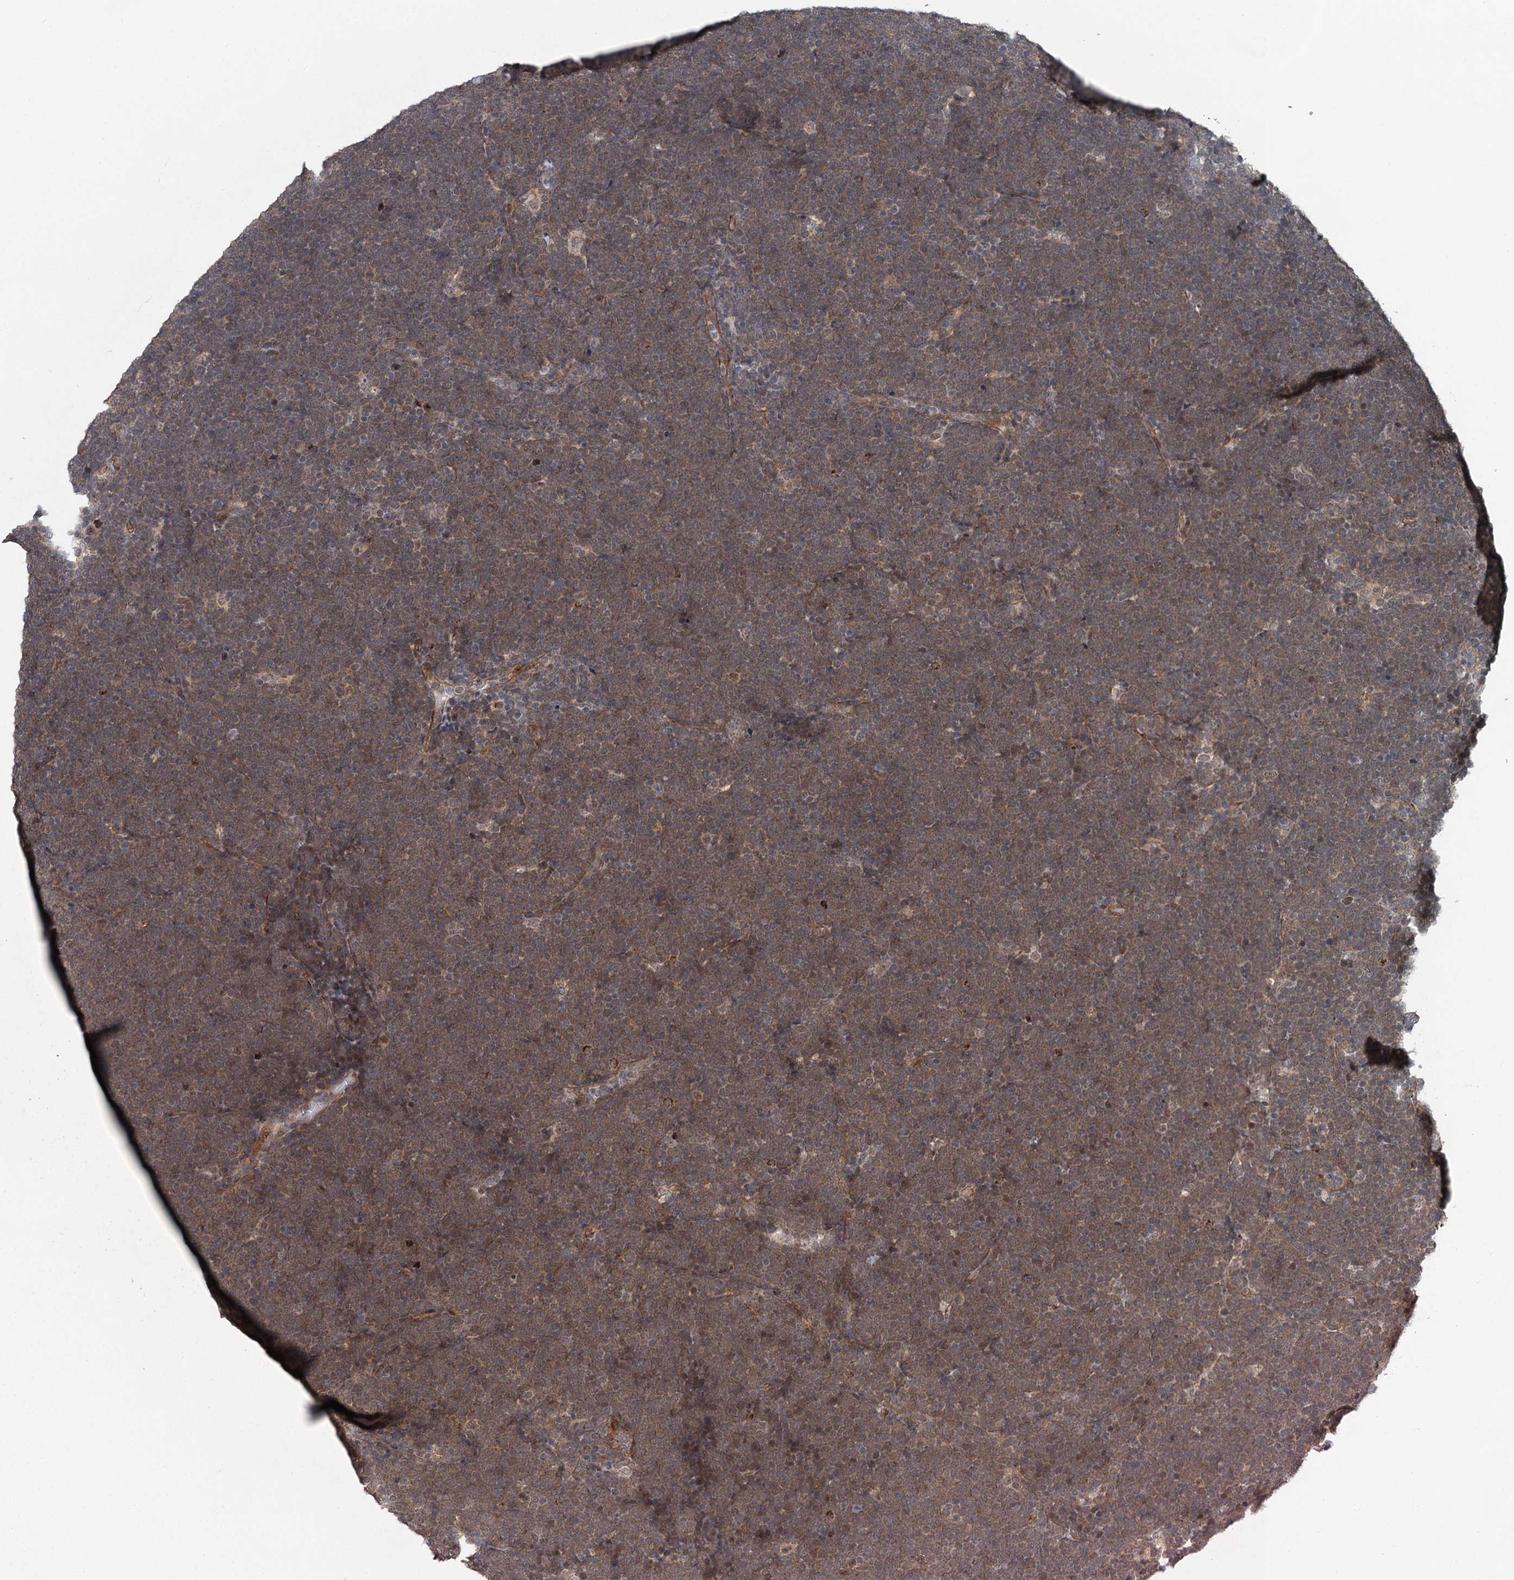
{"staining": {"intensity": "moderate", "quantity": ">75%", "location": "cytoplasmic/membranous"}, "tissue": "lymphoma", "cell_type": "Tumor cells", "image_type": "cancer", "snomed": [{"axis": "morphology", "description": "Malignant lymphoma, non-Hodgkin's type, High grade"}, {"axis": "topography", "description": "Lymph node"}], "caption": "High-grade malignant lymphoma, non-Hodgkin's type stained with DAB IHC shows medium levels of moderate cytoplasmic/membranous expression in approximately >75% of tumor cells. Ihc stains the protein of interest in brown and the nuclei are stained blue.", "gene": "TAS2R42", "patient": {"sex": "male", "age": 13}}